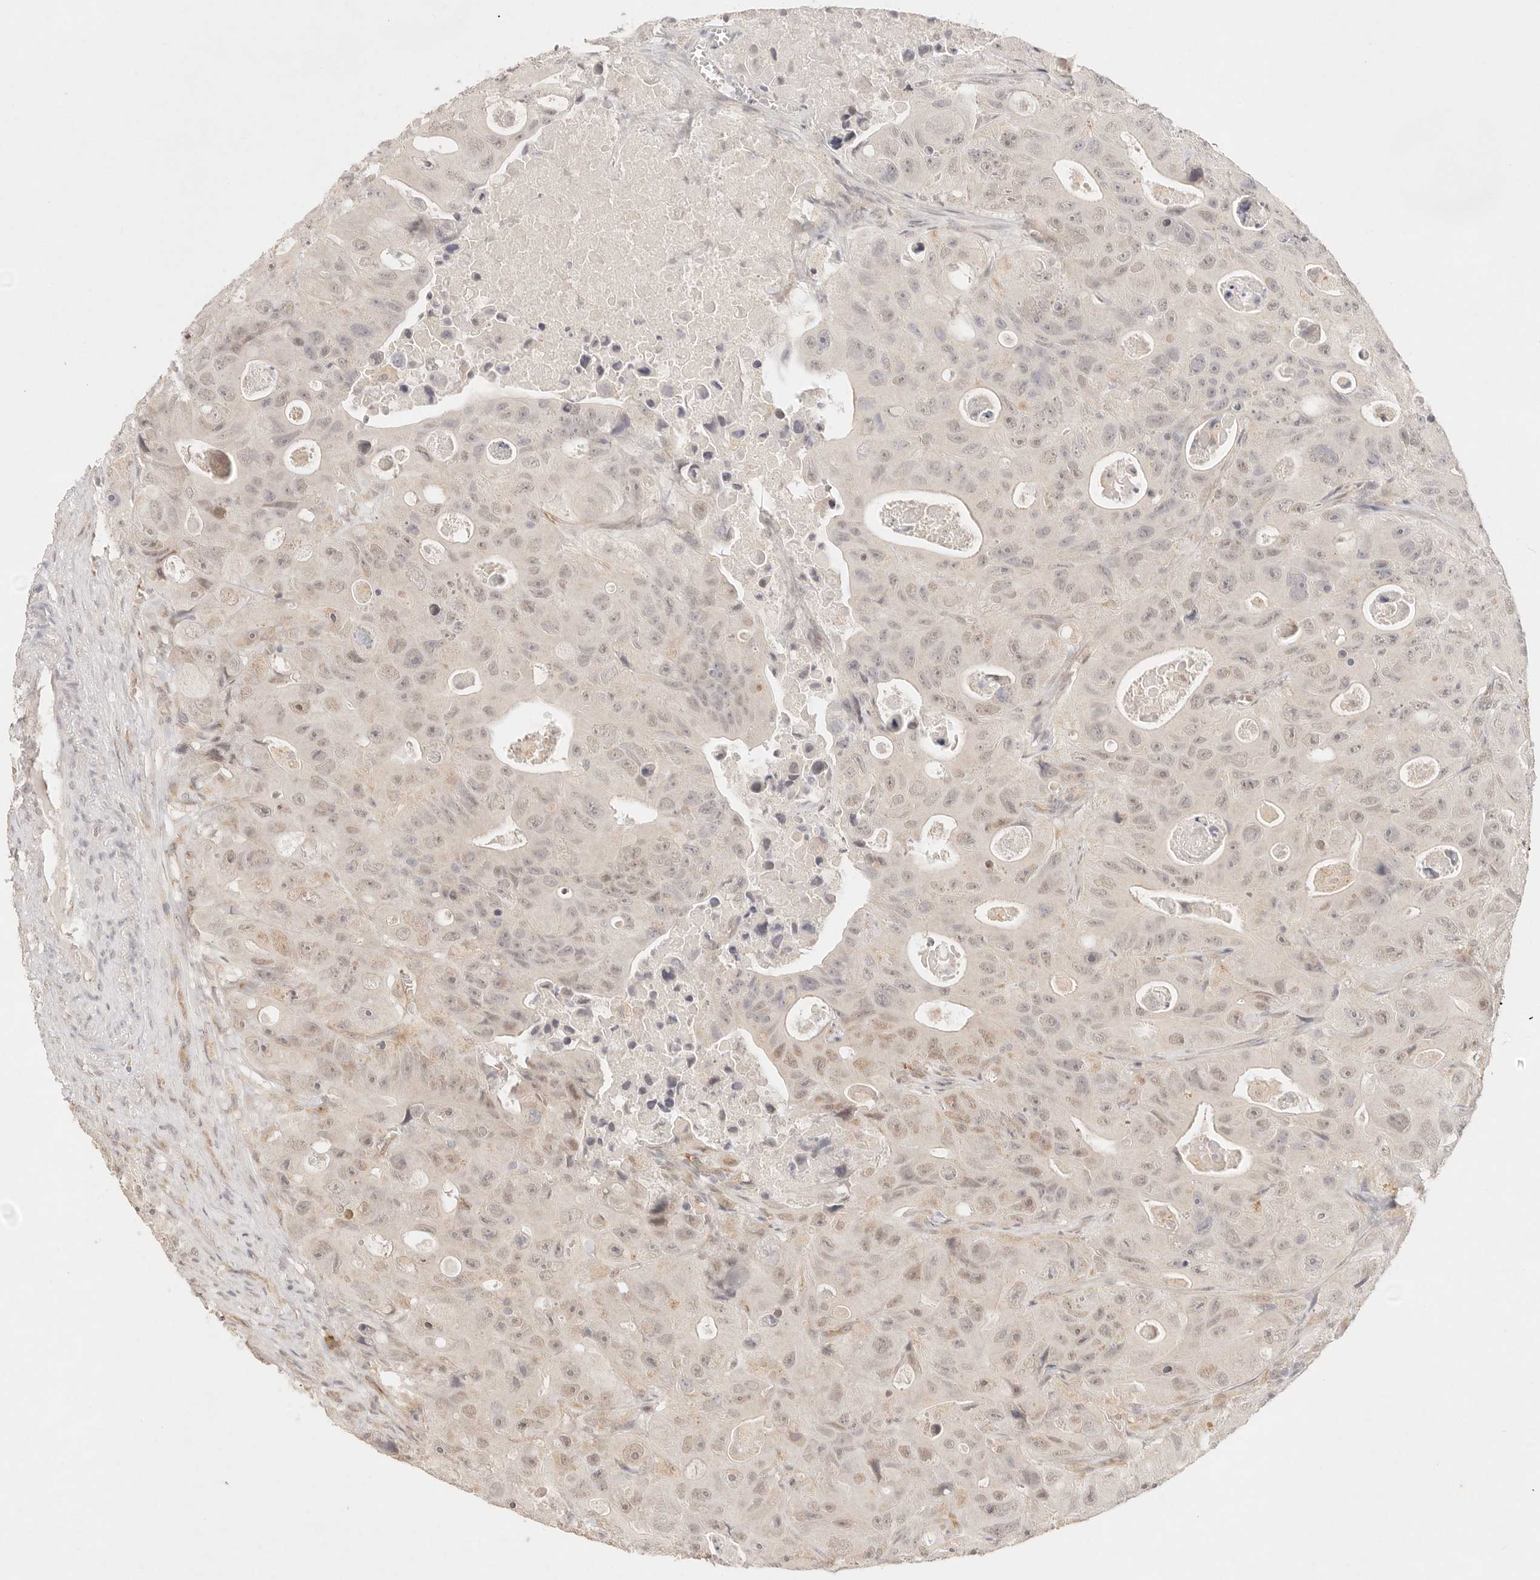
{"staining": {"intensity": "weak", "quantity": "<25%", "location": "nuclear"}, "tissue": "colorectal cancer", "cell_type": "Tumor cells", "image_type": "cancer", "snomed": [{"axis": "morphology", "description": "Adenocarcinoma, NOS"}, {"axis": "topography", "description": "Colon"}], "caption": "DAB immunohistochemical staining of human colorectal cancer reveals no significant staining in tumor cells.", "gene": "GPR156", "patient": {"sex": "female", "age": 46}}